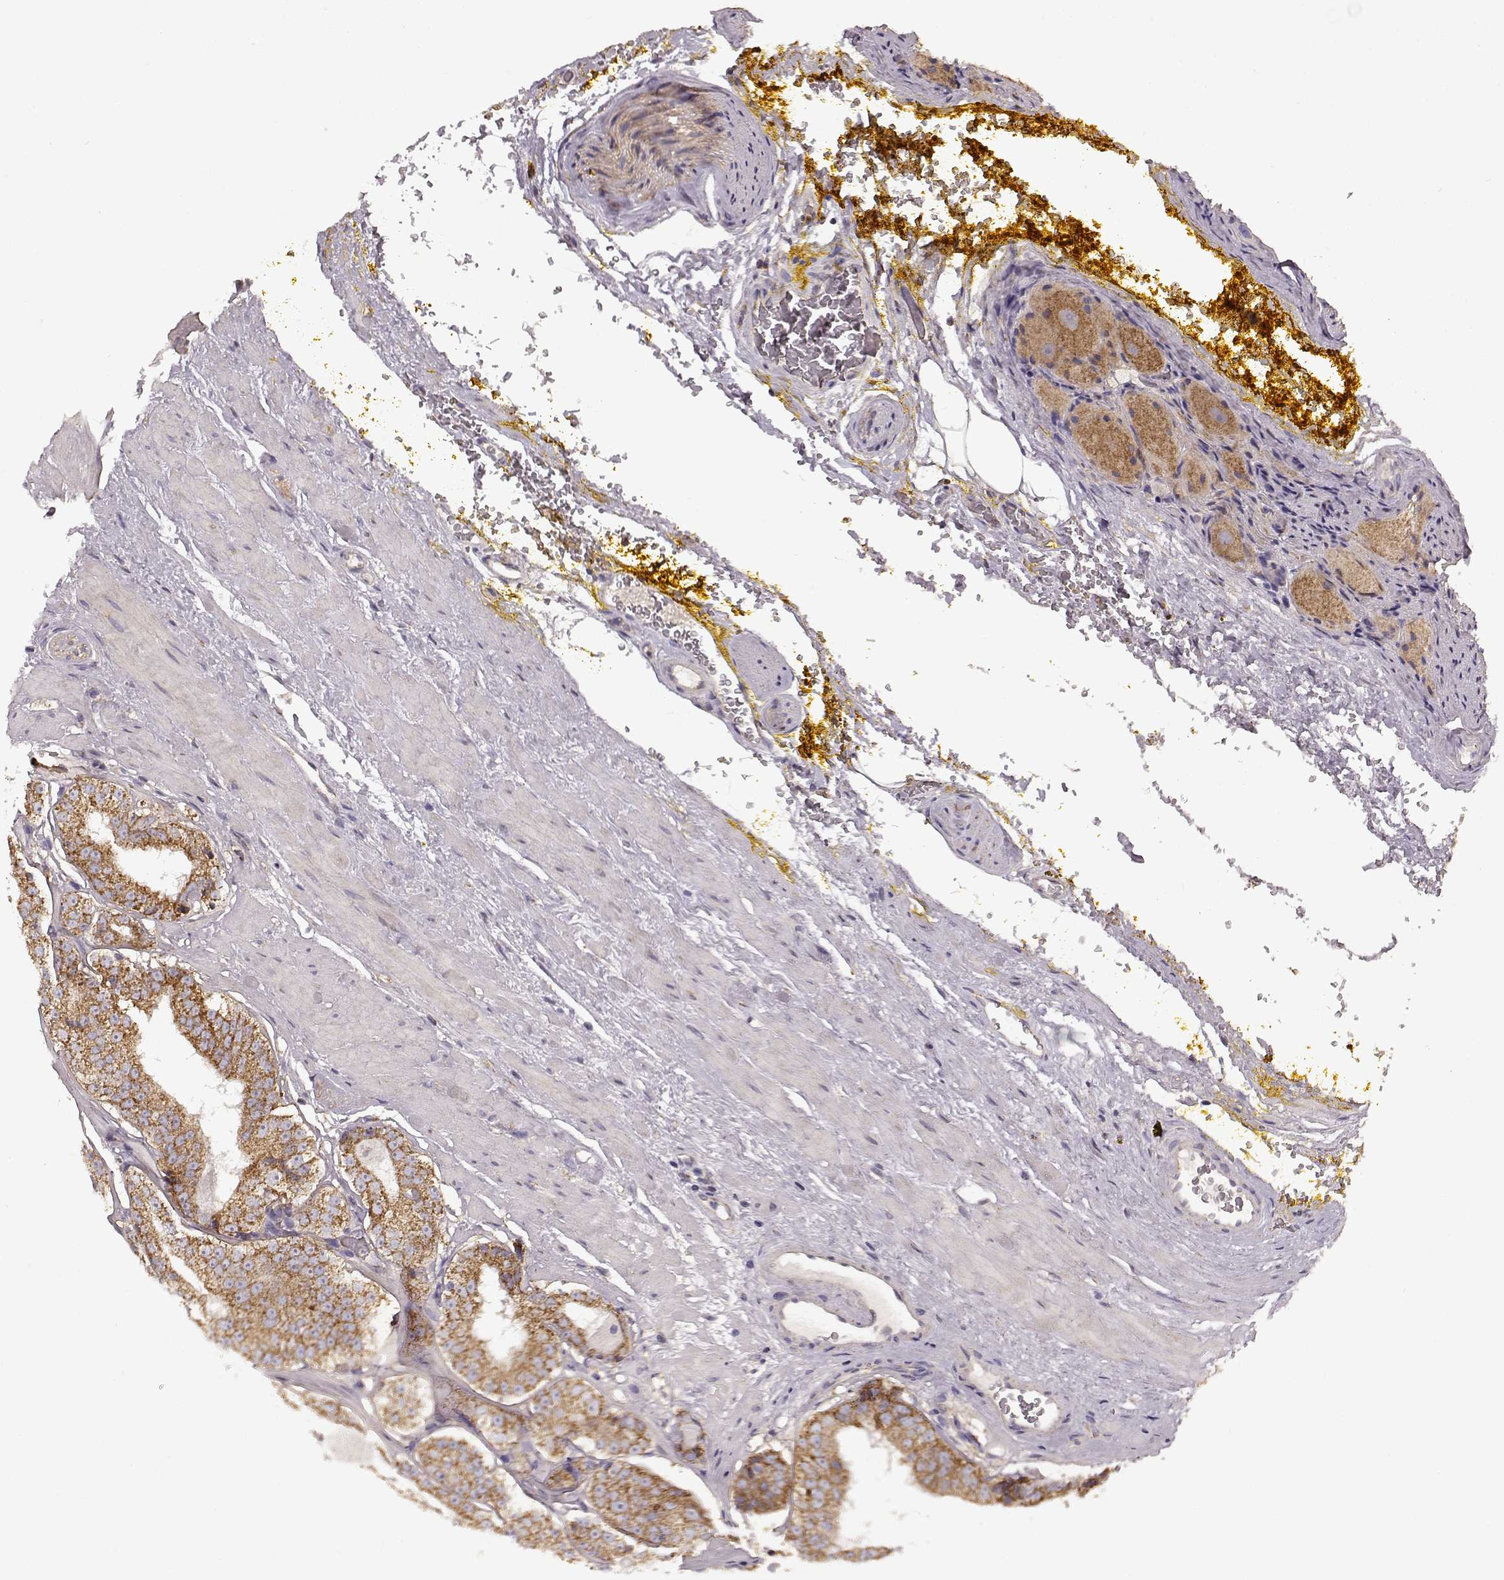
{"staining": {"intensity": "moderate", "quantity": ">75%", "location": "cytoplasmic/membranous"}, "tissue": "prostate cancer", "cell_type": "Tumor cells", "image_type": "cancer", "snomed": [{"axis": "morphology", "description": "Adenocarcinoma, Low grade"}, {"axis": "topography", "description": "Prostate"}], "caption": "Immunohistochemistry (DAB) staining of prostate cancer (low-grade adenocarcinoma) shows moderate cytoplasmic/membranous protein staining in approximately >75% of tumor cells. (Brightfield microscopy of DAB IHC at high magnification).", "gene": "ERBB3", "patient": {"sex": "male", "age": 60}}